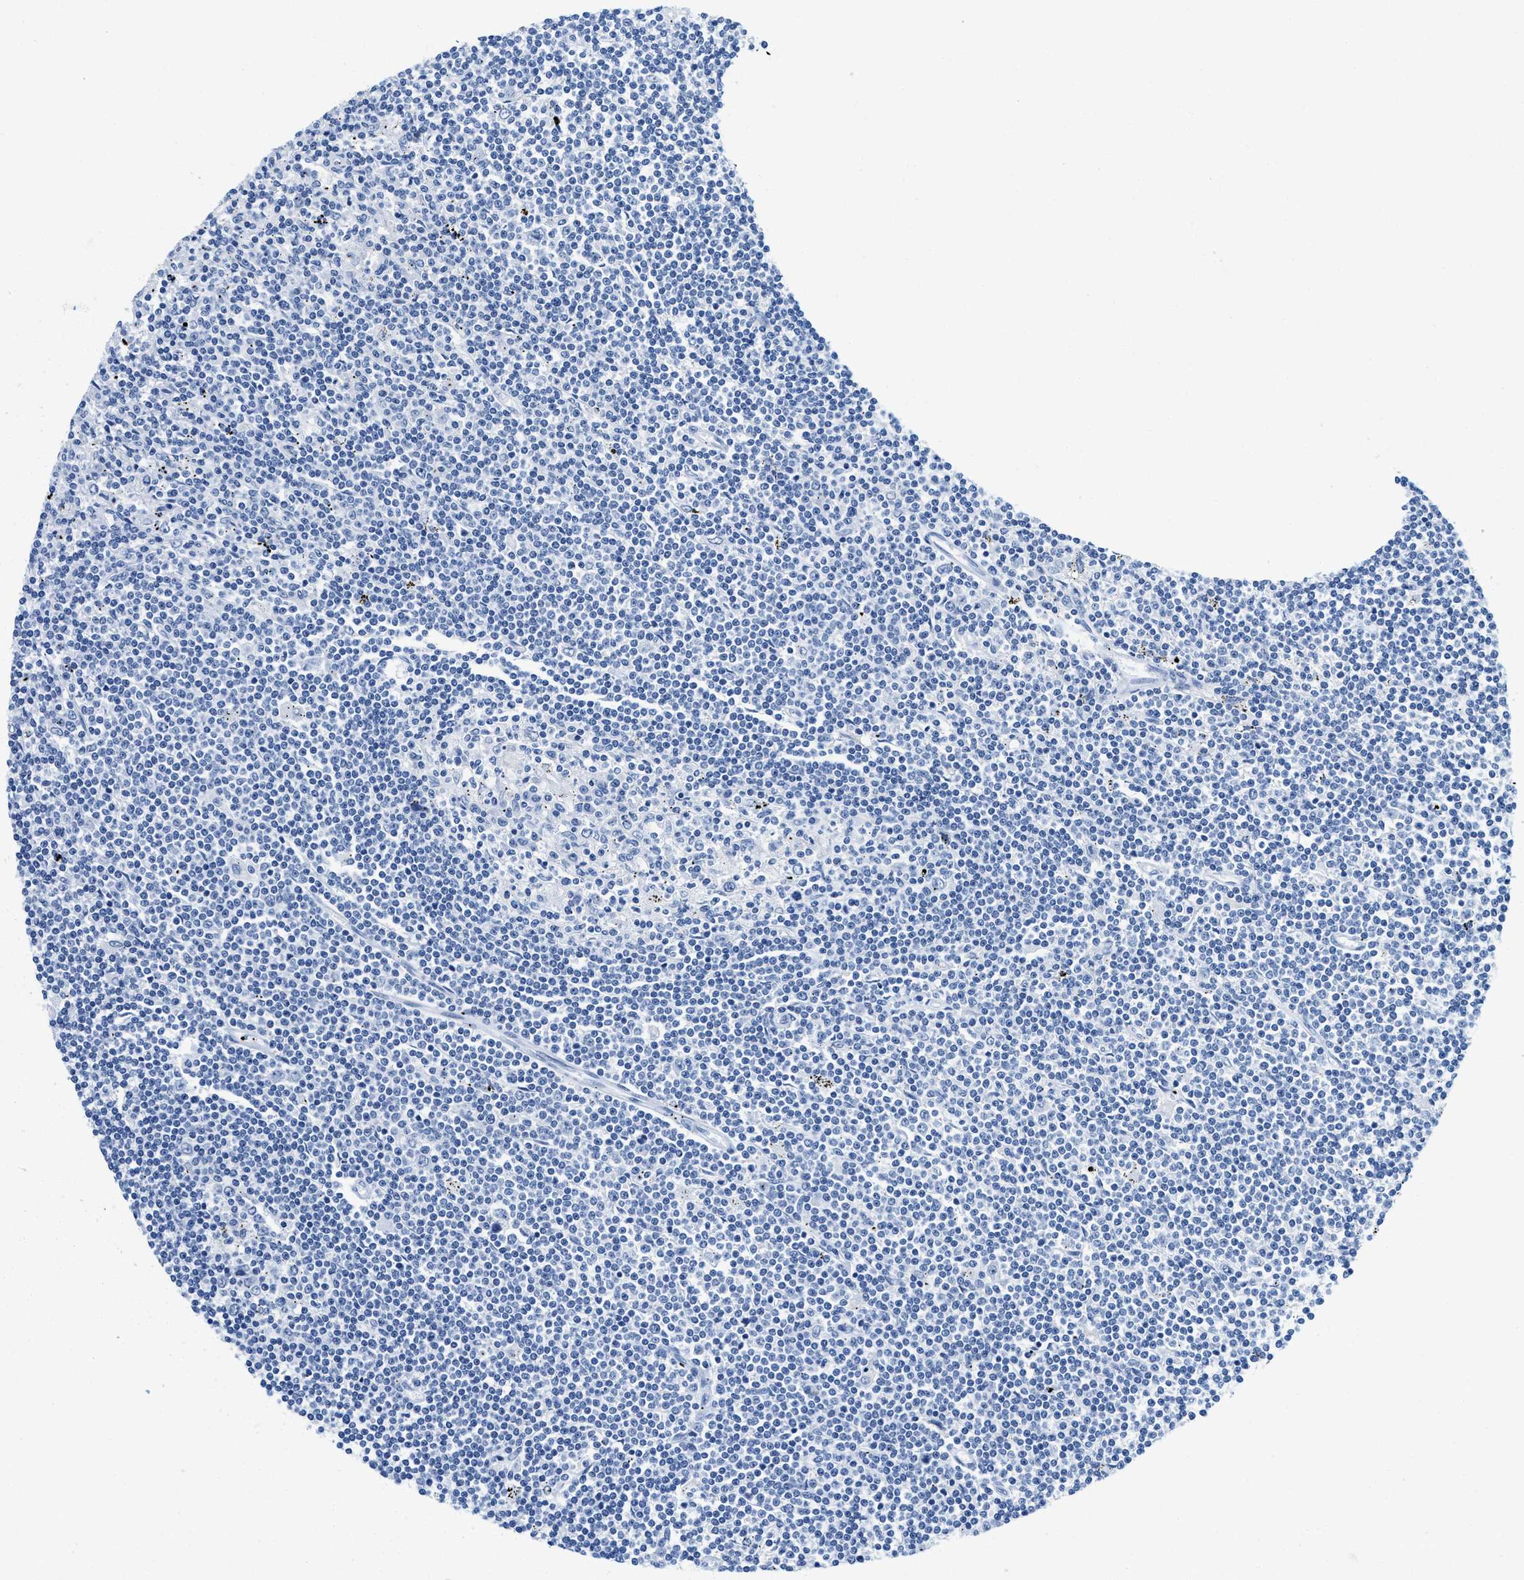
{"staining": {"intensity": "negative", "quantity": "none", "location": "none"}, "tissue": "lymphoma", "cell_type": "Tumor cells", "image_type": "cancer", "snomed": [{"axis": "morphology", "description": "Malignant lymphoma, non-Hodgkin's type, Low grade"}, {"axis": "topography", "description": "Spleen"}], "caption": "Protein analysis of lymphoma exhibits no significant expression in tumor cells.", "gene": "GSN", "patient": {"sex": "male", "age": 76}}